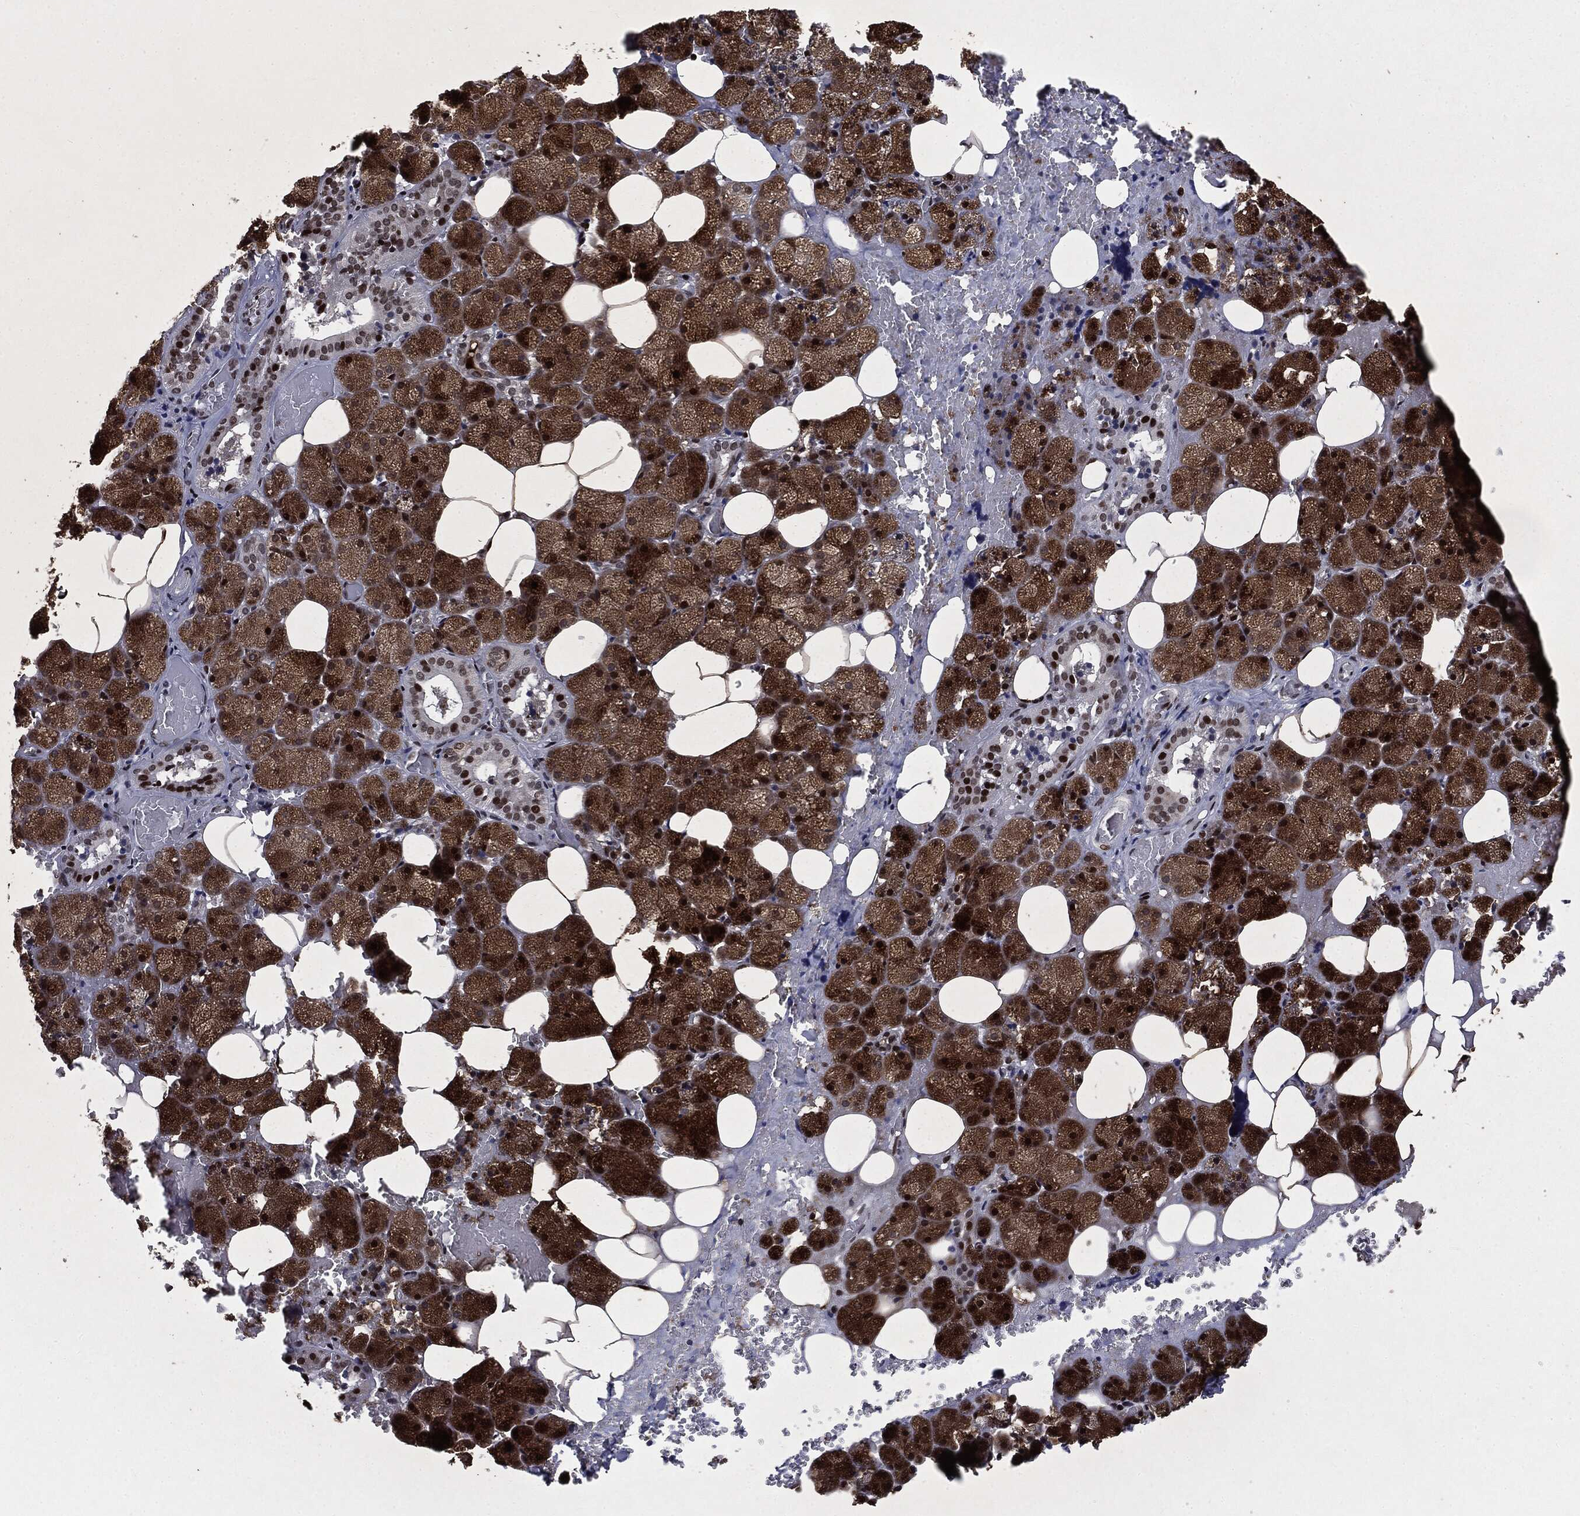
{"staining": {"intensity": "strong", "quantity": "25%-75%", "location": "cytoplasmic/membranous"}, "tissue": "salivary gland", "cell_type": "Glandular cells", "image_type": "normal", "snomed": [{"axis": "morphology", "description": "Normal tissue, NOS"}, {"axis": "topography", "description": "Salivary gland"}], "caption": "Immunohistochemistry (IHC) staining of unremarkable salivary gland, which demonstrates high levels of strong cytoplasmic/membranous expression in about 25%-75% of glandular cells indicating strong cytoplasmic/membranous protein positivity. The staining was performed using DAB (brown) for protein detection and nuclei were counterstained in hematoxylin (blue).", "gene": "DVL2", "patient": {"sex": "male", "age": 38}}